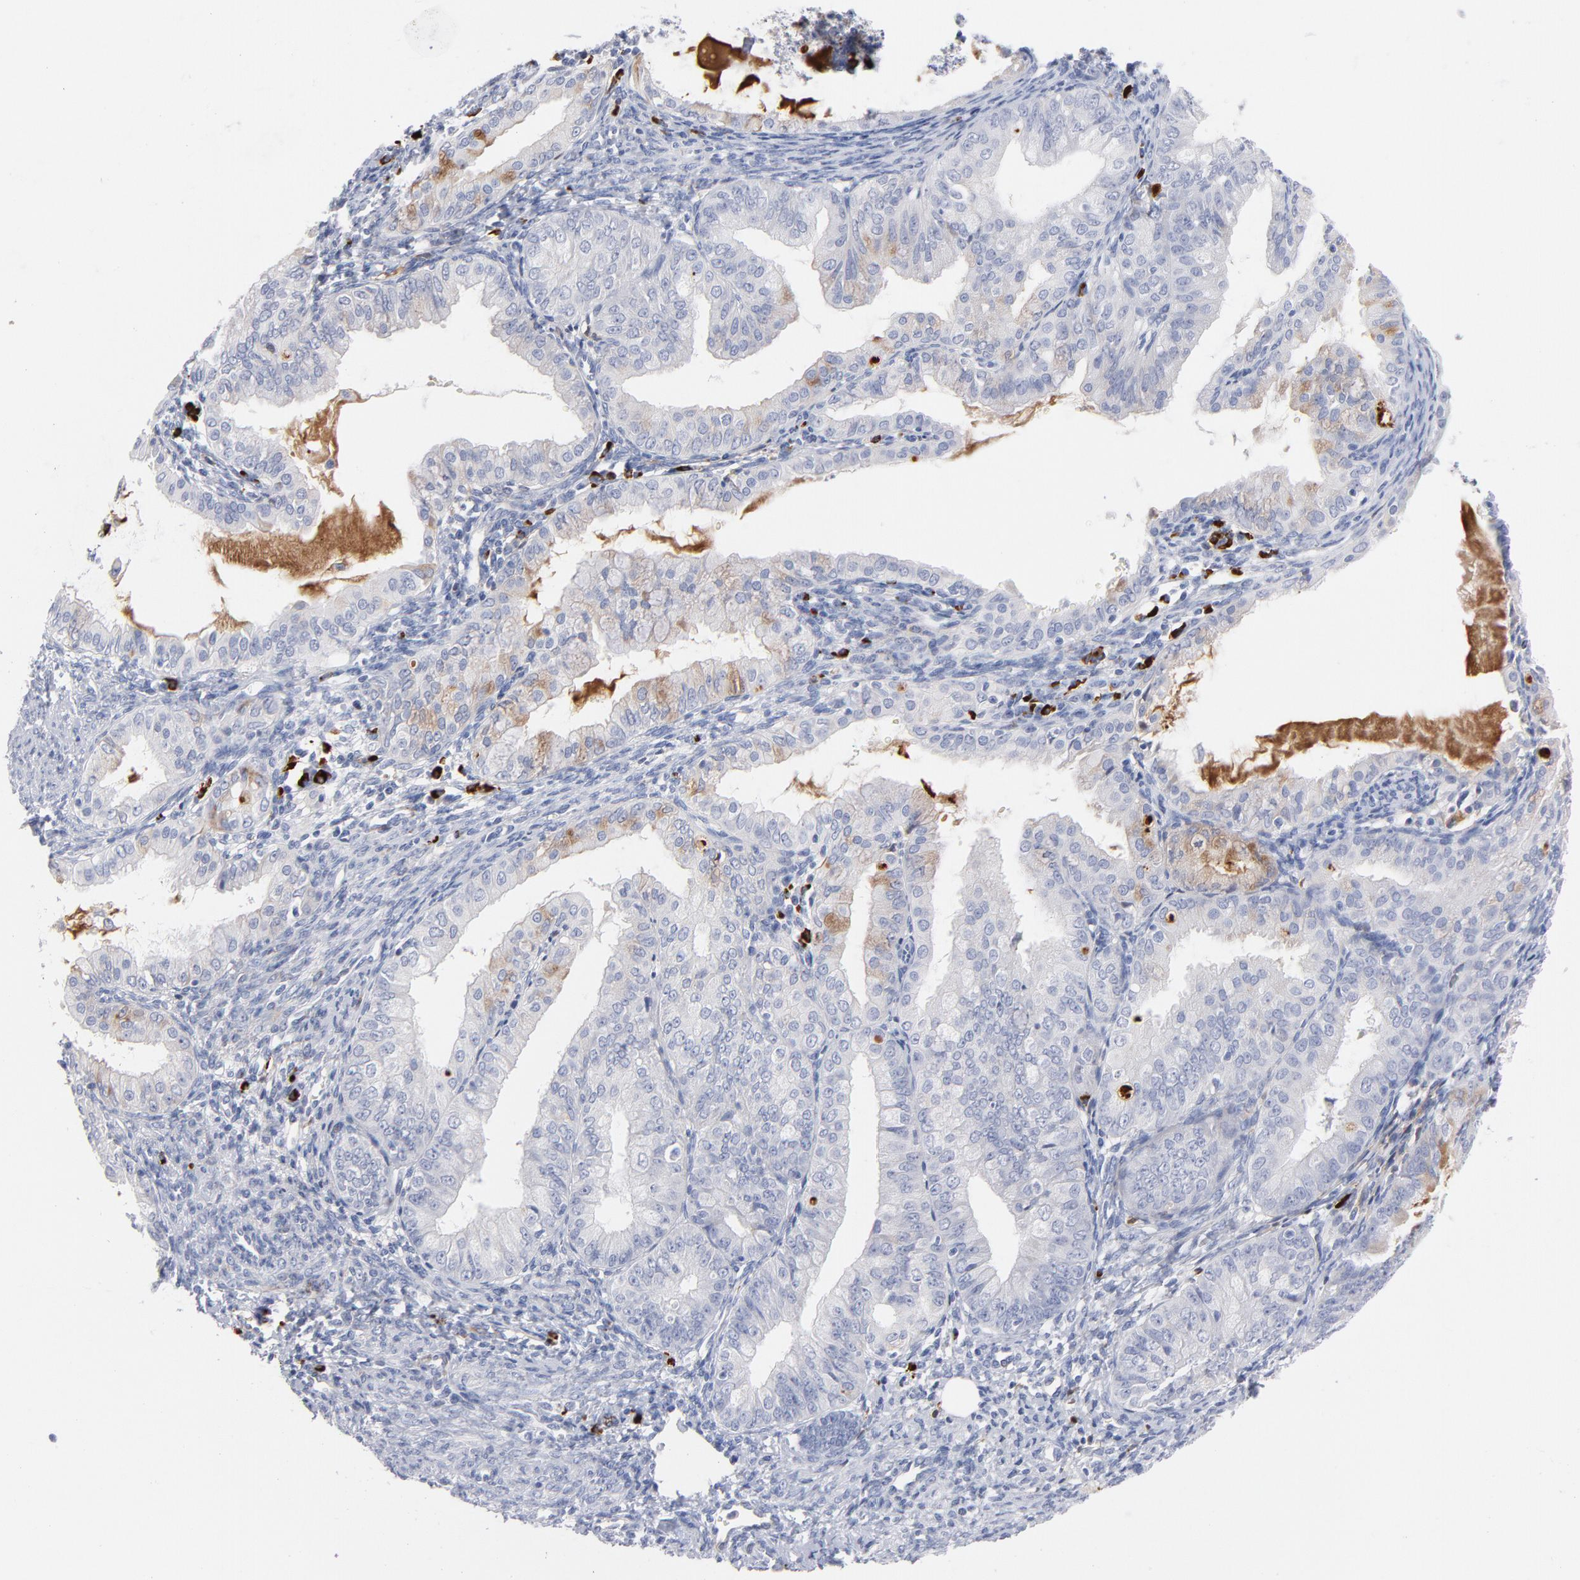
{"staining": {"intensity": "negative", "quantity": "none", "location": "none"}, "tissue": "endometrial cancer", "cell_type": "Tumor cells", "image_type": "cancer", "snomed": [{"axis": "morphology", "description": "Adenocarcinoma, NOS"}, {"axis": "topography", "description": "Endometrium"}], "caption": "Histopathology image shows no protein expression in tumor cells of endometrial cancer tissue.", "gene": "PLAT", "patient": {"sex": "female", "age": 76}}